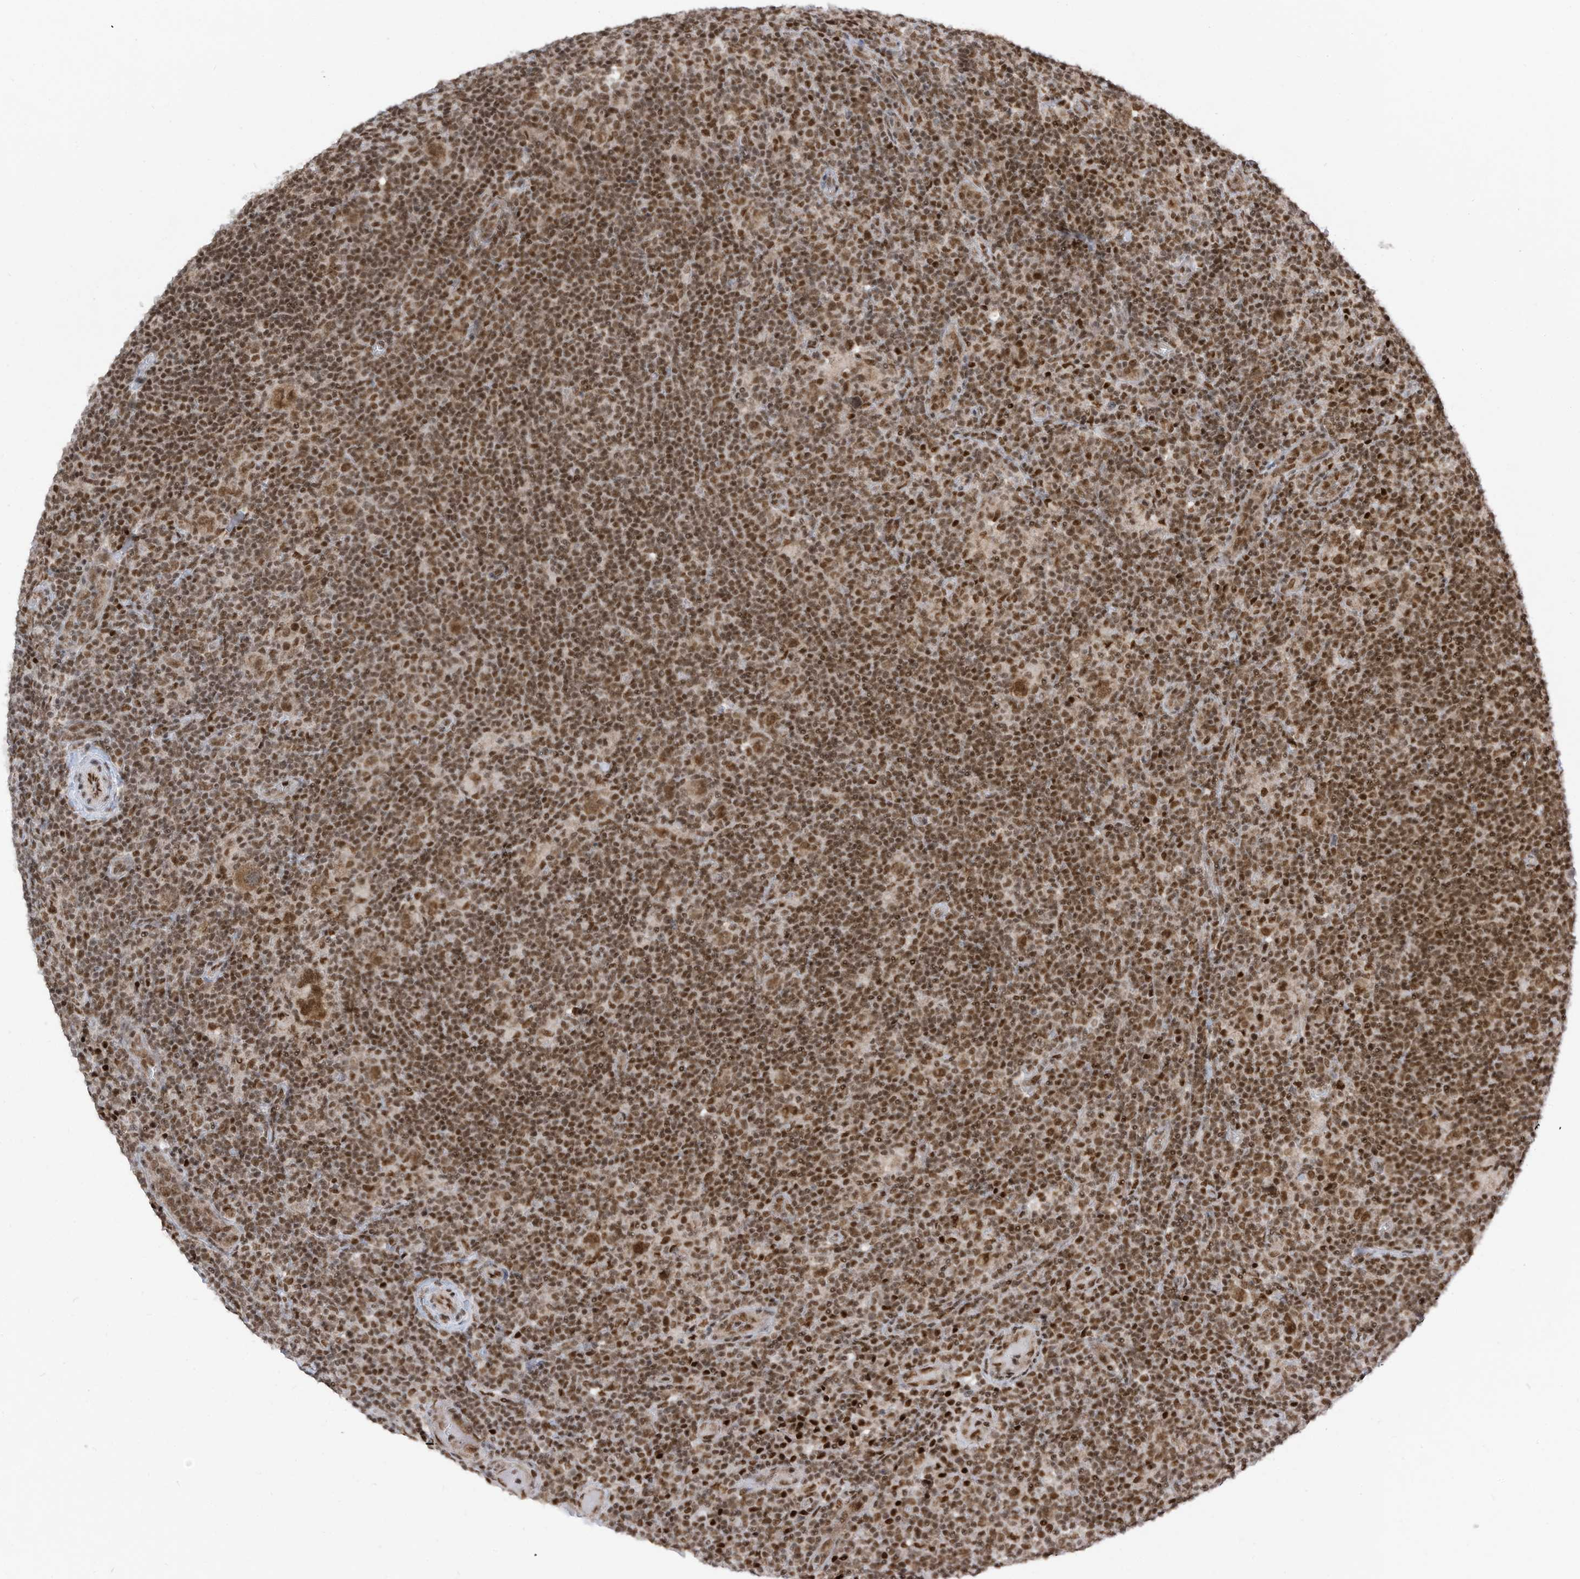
{"staining": {"intensity": "moderate", "quantity": ">75%", "location": "nuclear"}, "tissue": "lymphoma", "cell_type": "Tumor cells", "image_type": "cancer", "snomed": [{"axis": "morphology", "description": "Hodgkin's disease, NOS"}, {"axis": "topography", "description": "Lymph node"}], "caption": "A high-resolution histopathology image shows immunohistochemistry staining of lymphoma, which shows moderate nuclear staining in about >75% of tumor cells.", "gene": "AURKAIP1", "patient": {"sex": "female", "age": 57}}